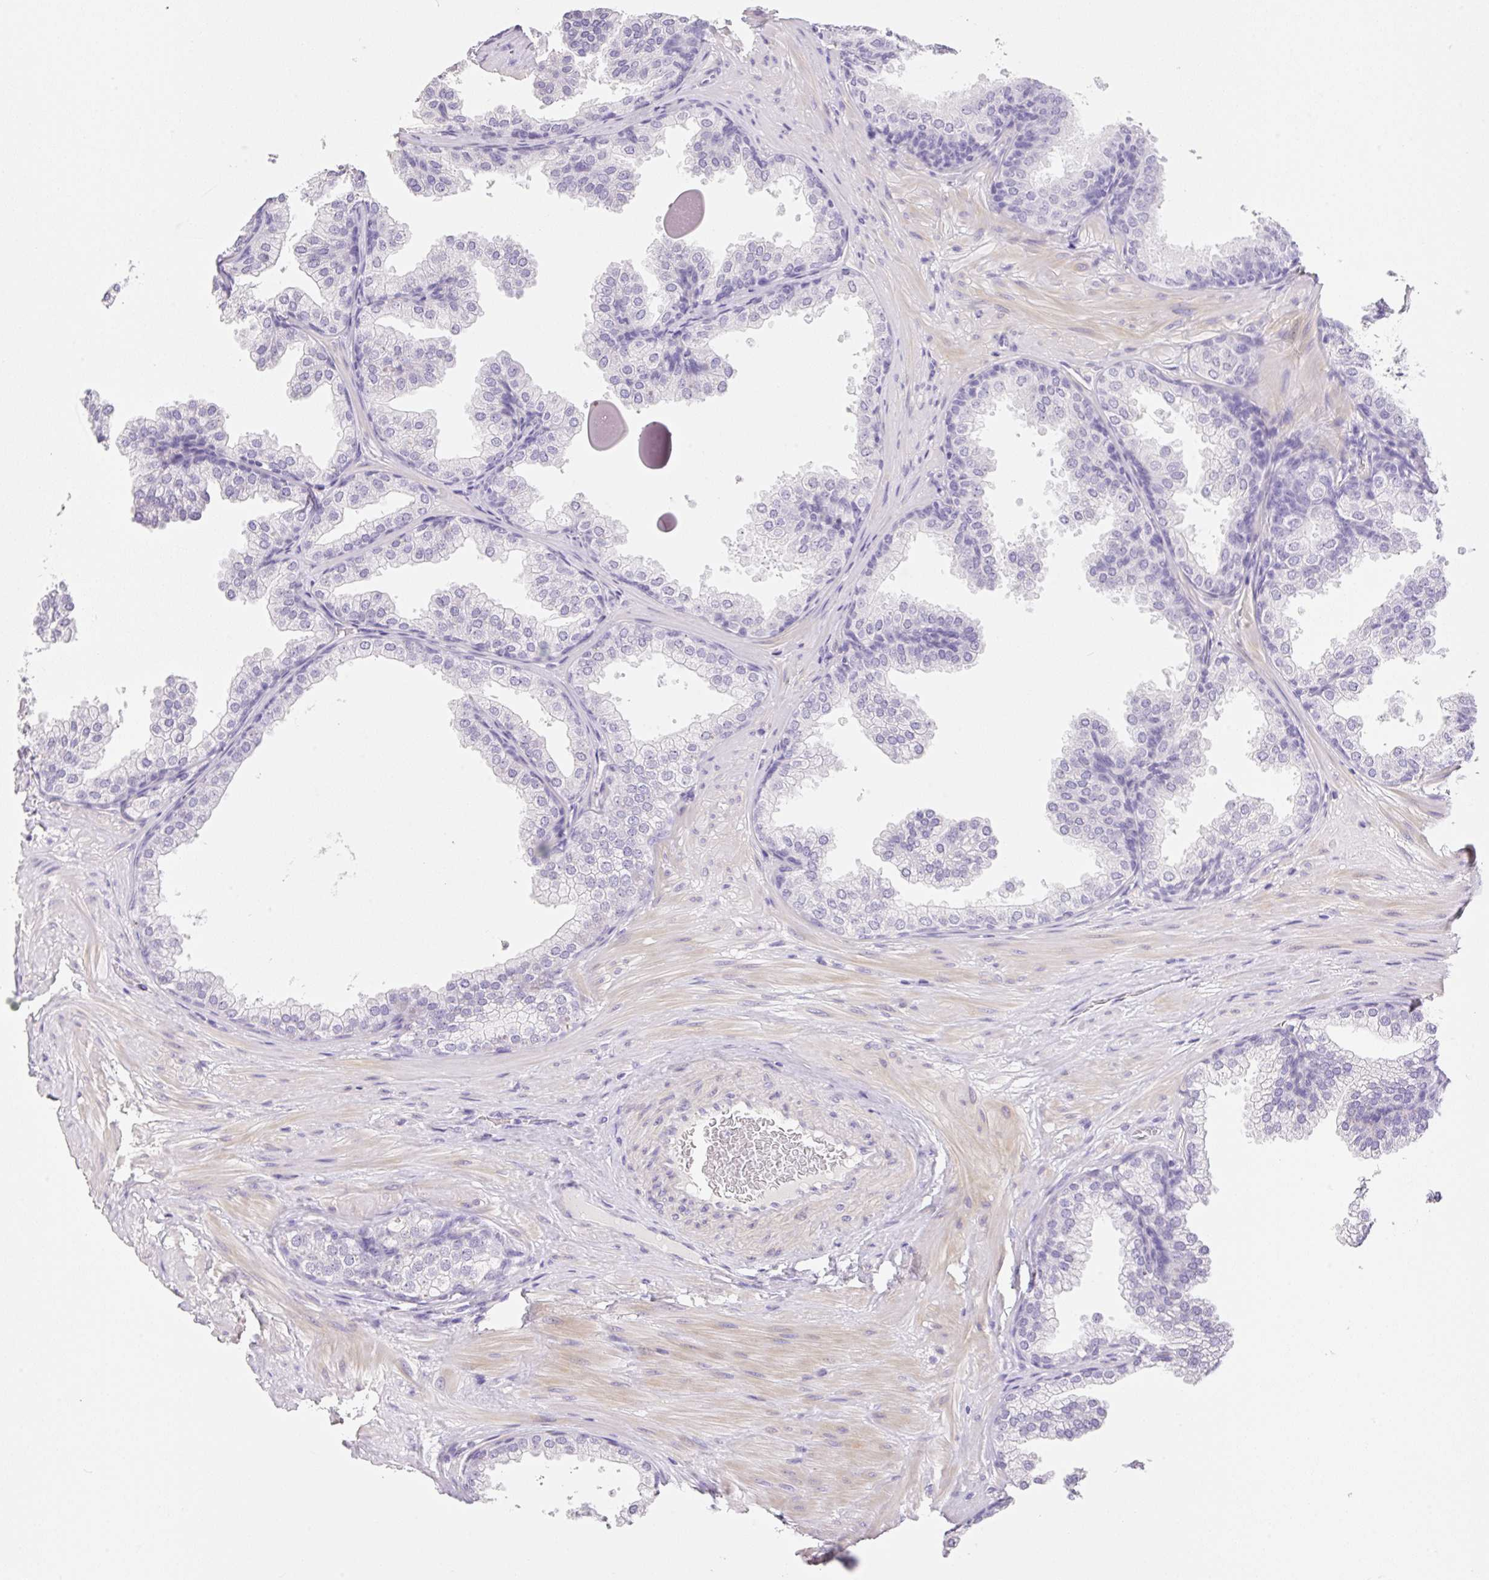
{"staining": {"intensity": "negative", "quantity": "none", "location": "none"}, "tissue": "prostate", "cell_type": "Glandular cells", "image_type": "normal", "snomed": [{"axis": "morphology", "description": "Normal tissue, NOS"}, {"axis": "topography", "description": "Prostate"}], "caption": "Glandular cells show no significant protein positivity in unremarkable prostate. (Stains: DAB (3,3'-diaminobenzidine) immunohistochemistry (IHC) with hematoxylin counter stain, Microscopy: brightfield microscopy at high magnification).", "gene": "HCRTR2", "patient": {"sex": "male", "age": 37}}